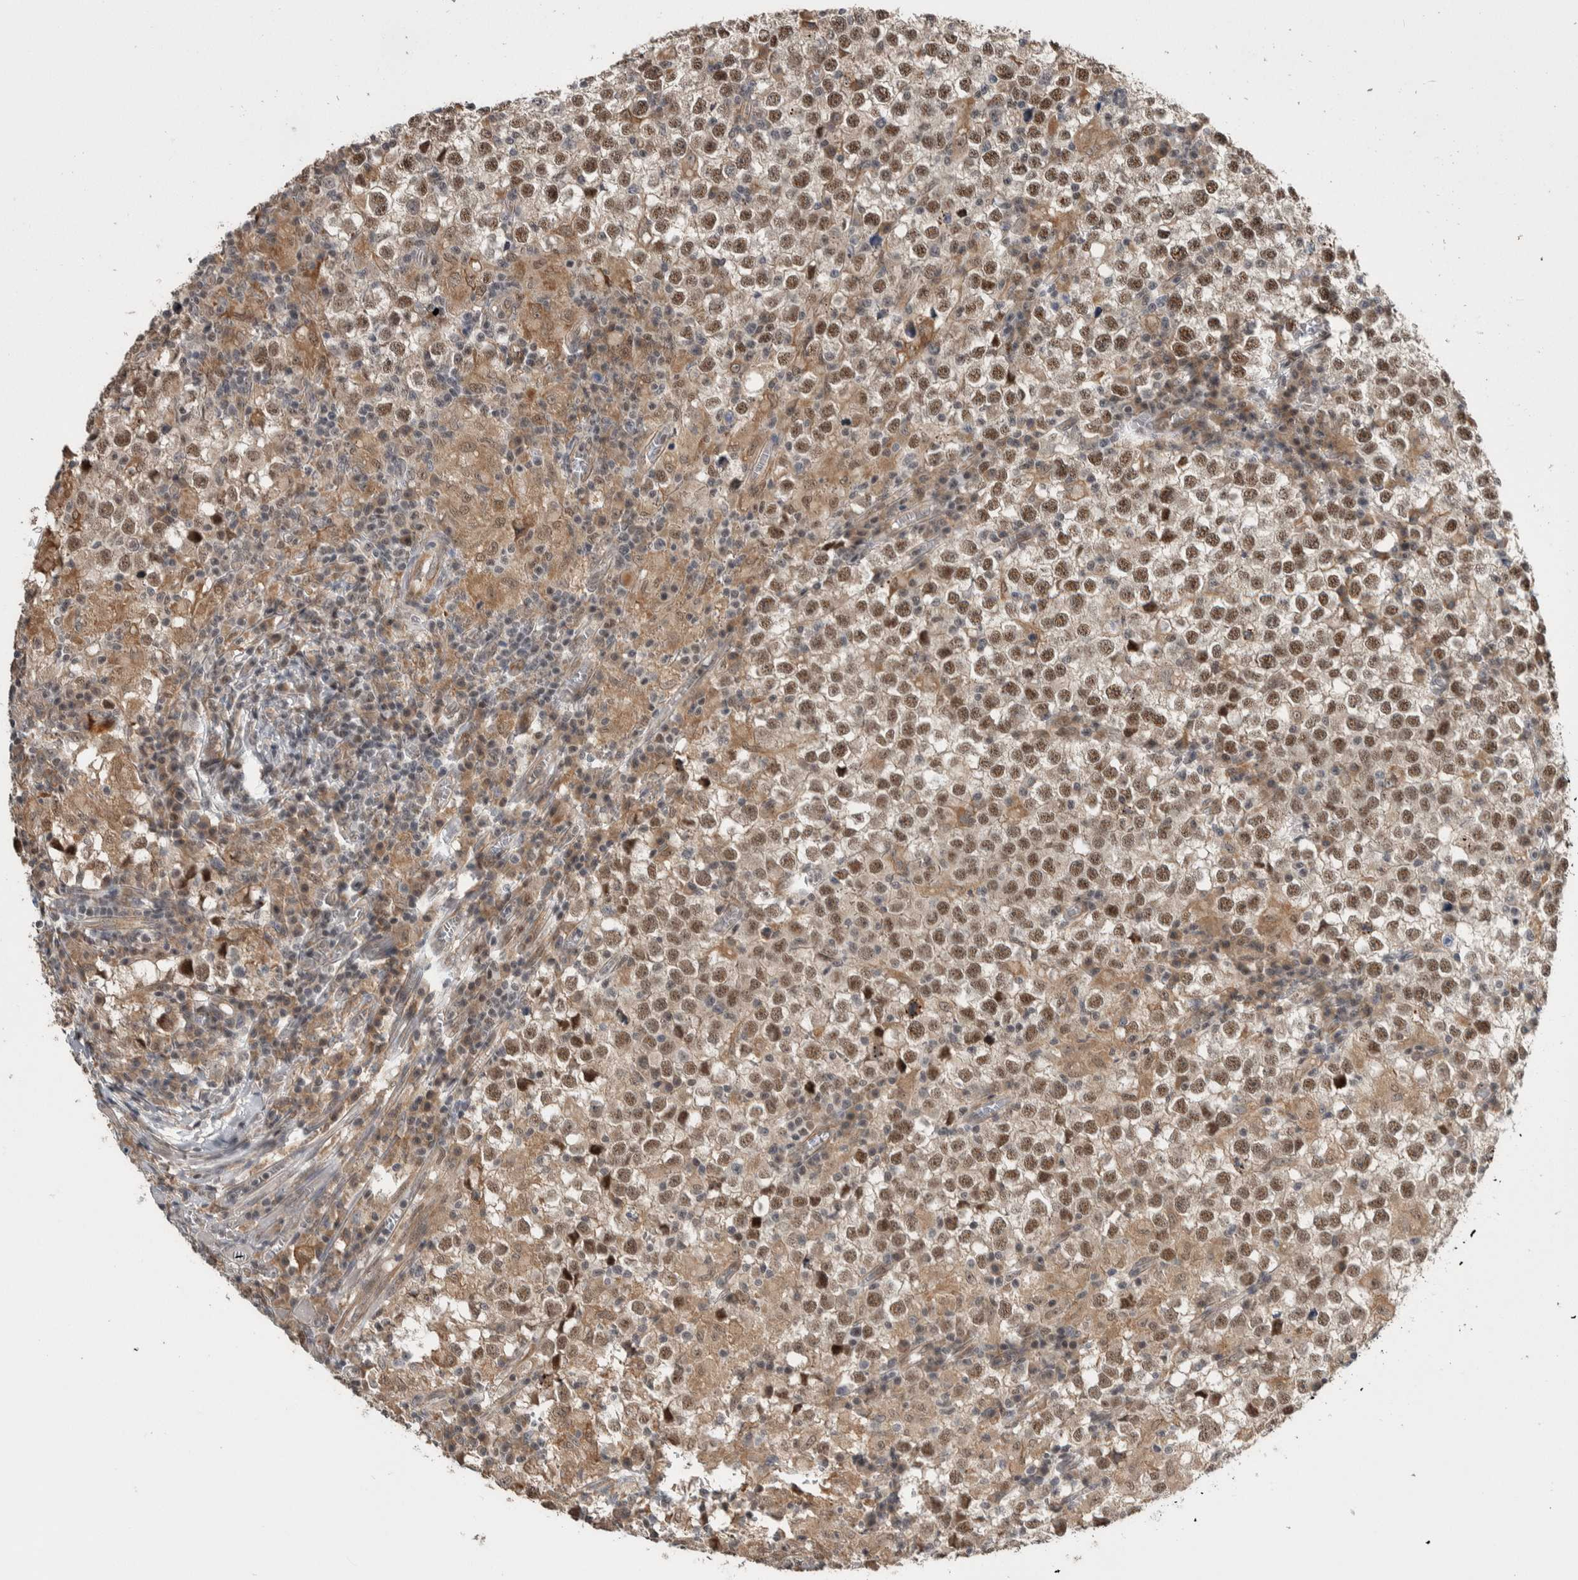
{"staining": {"intensity": "moderate", "quantity": ">75%", "location": "nuclear"}, "tissue": "testis cancer", "cell_type": "Tumor cells", "image_type": "cancer", "snomed": [{"axis": "morphology", "description": "Seminoma, NOS"}, {"axis": "topography", "description": "Testis"}], "caption": "Testis cancer tissue reveals moderate nuclear positivity in about >75% of tumor cells", "gene": "PRDM4", "patient": {"sex": "male", "age": 65}}